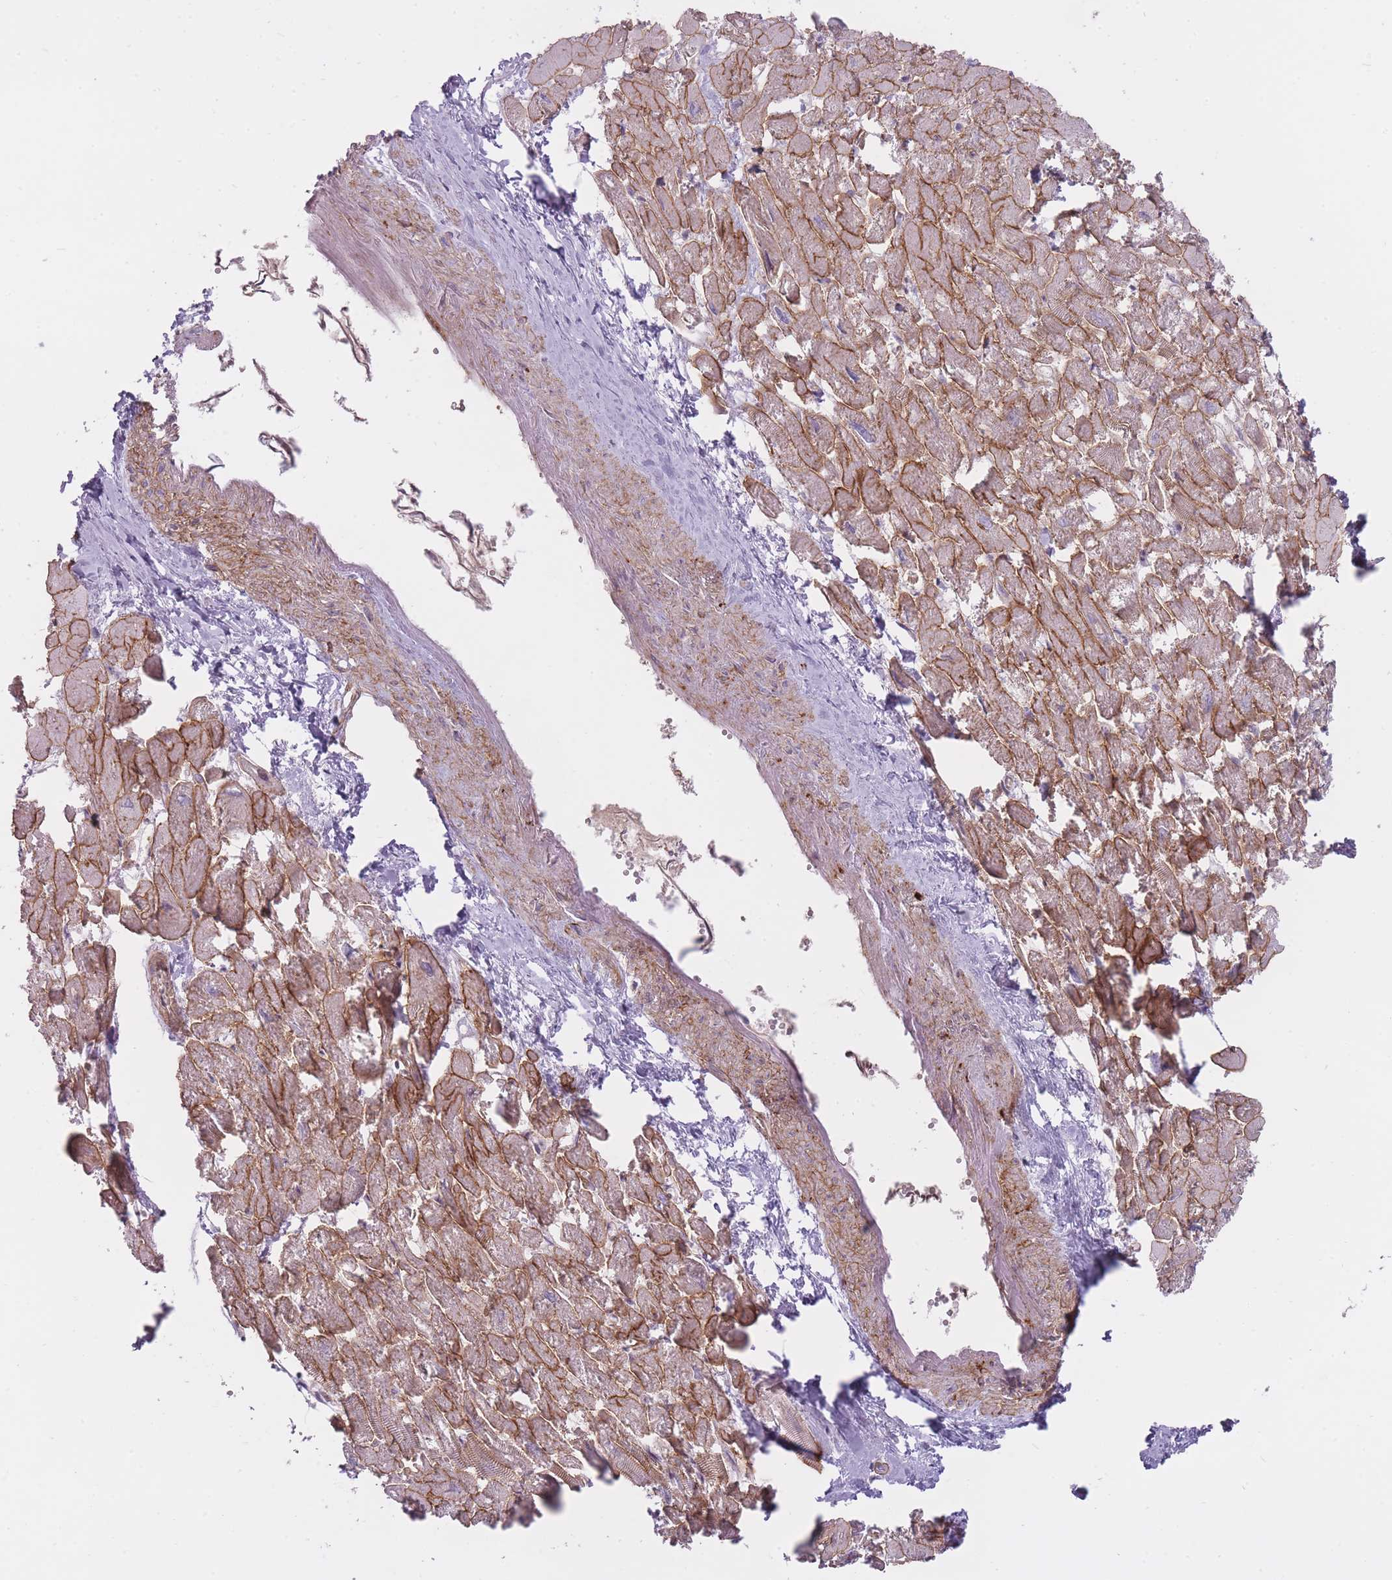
{"staining": {"intensity": "moderate", "quantity": ">75%", "location": "cytoplasmic/membranous"}, "tissue": "heart muscle", "cell_type": "Cardiomyocytes", "image_type": "normal", "snomed": [{"axis": "morphology", "description": "Normal tissue, NOS"}, {"axis": "topography", "description": "Heart"}], "caption": "A high-resolution micrograph shows immunohistochemistry (IHC) staining of unremarkable heart muscle, which demonstrates moderate cytoplasmic/membranous positivity in approximately >75% of cardiomyocytes. The protein is stained brown, and the nuclei are stained in blue (DAB (3,3'-diaminobenzidine) IHC with brightfield microscopy, high magnification).", "gene": "PGRMC2", "patient": {"sex": "male", "age": 54}}